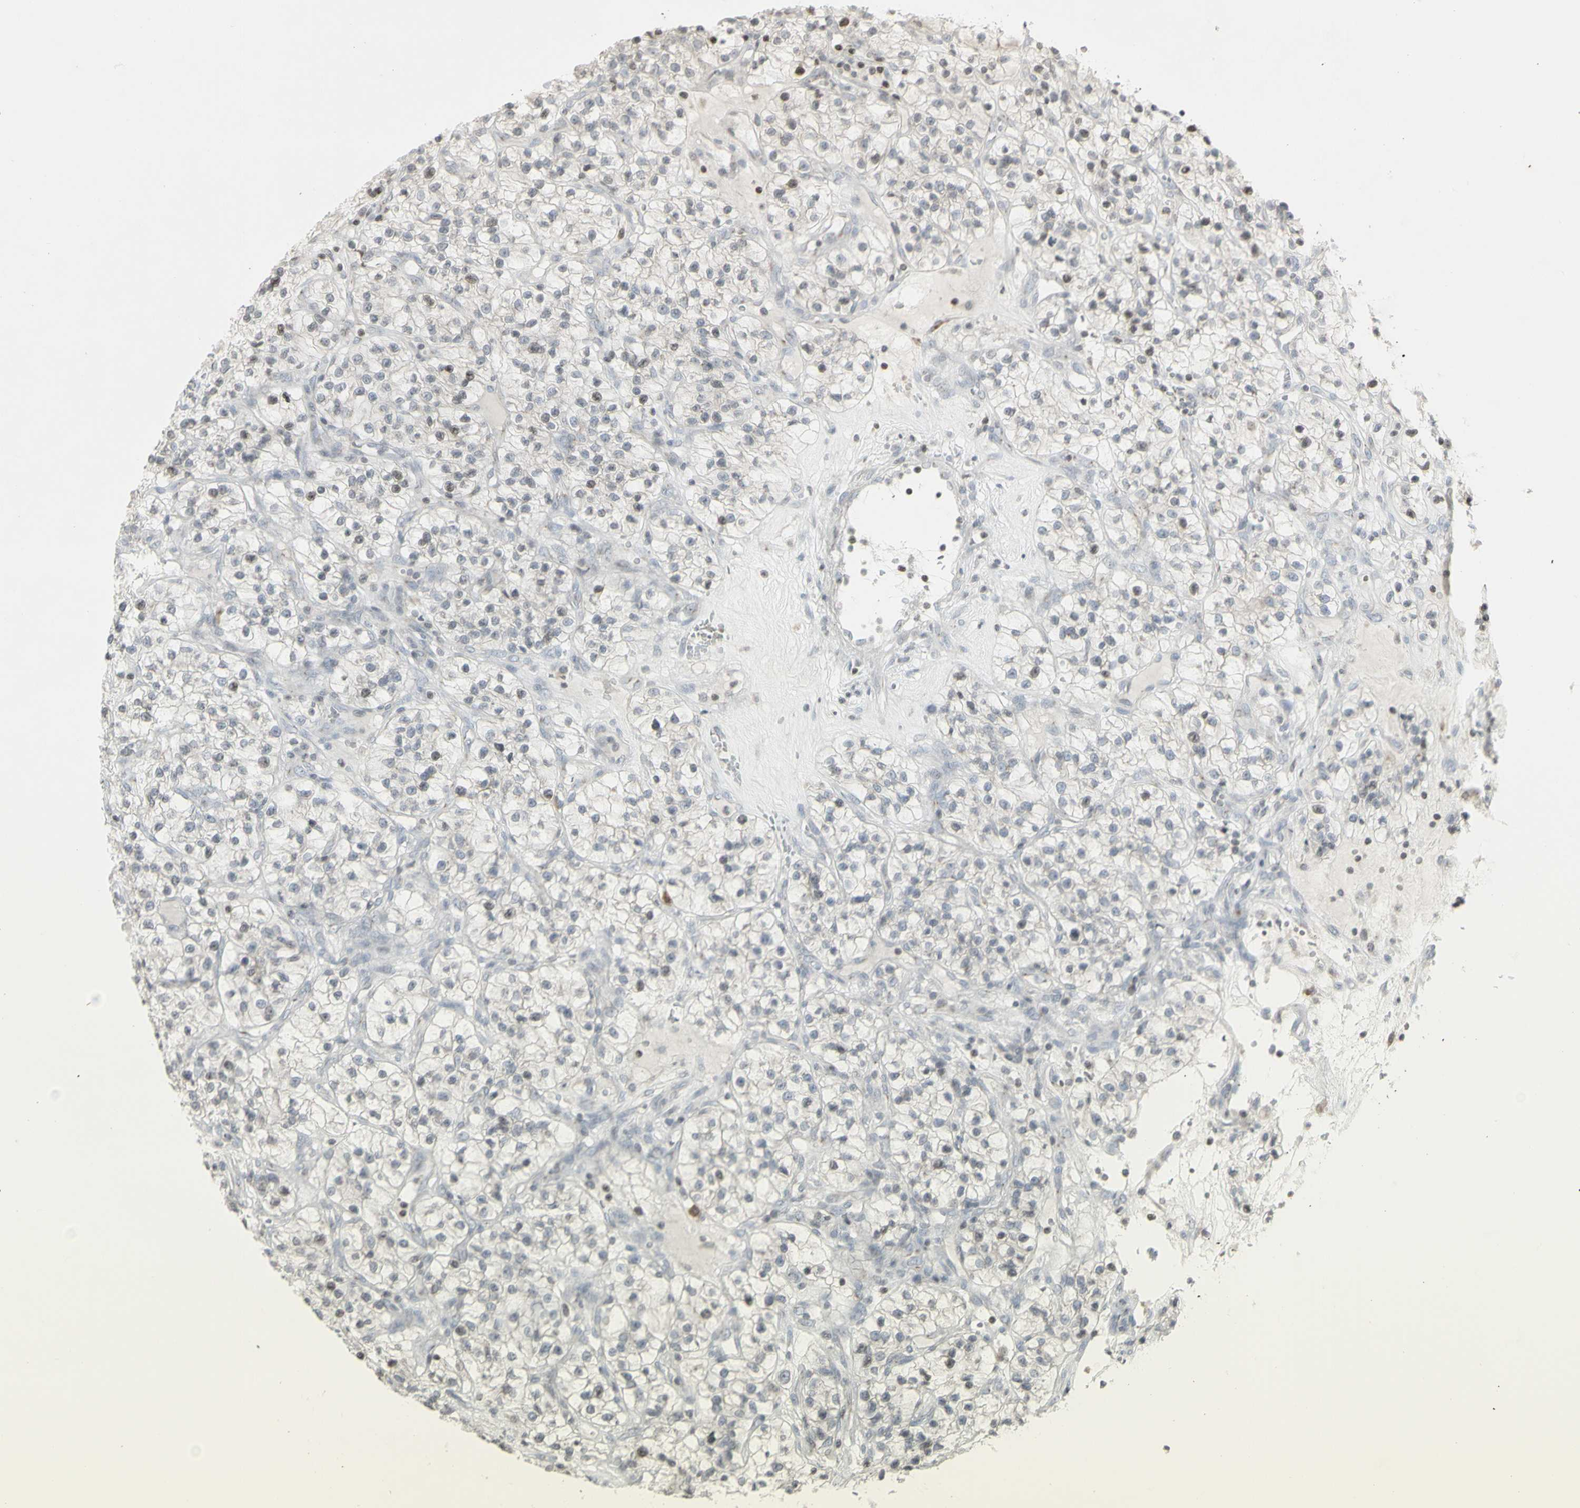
{"staining": {"intensity": "negative", "quantity": "none", "location": "none"}, "tissue": "renal cancer", "cell_type": "Tumor cells", "image_type": "cancer", "snomed": [{"axis": "morphology", "description": "Adenocarcinoma, NOS"}, {"axis": "topography", "description": "Kidney"}], "caption": "There is no significant positivity in tumor cells of adenocarcinoma (renal).", "gene": "MUC5AC", "patient": {"sex": "female", "age": 57}}